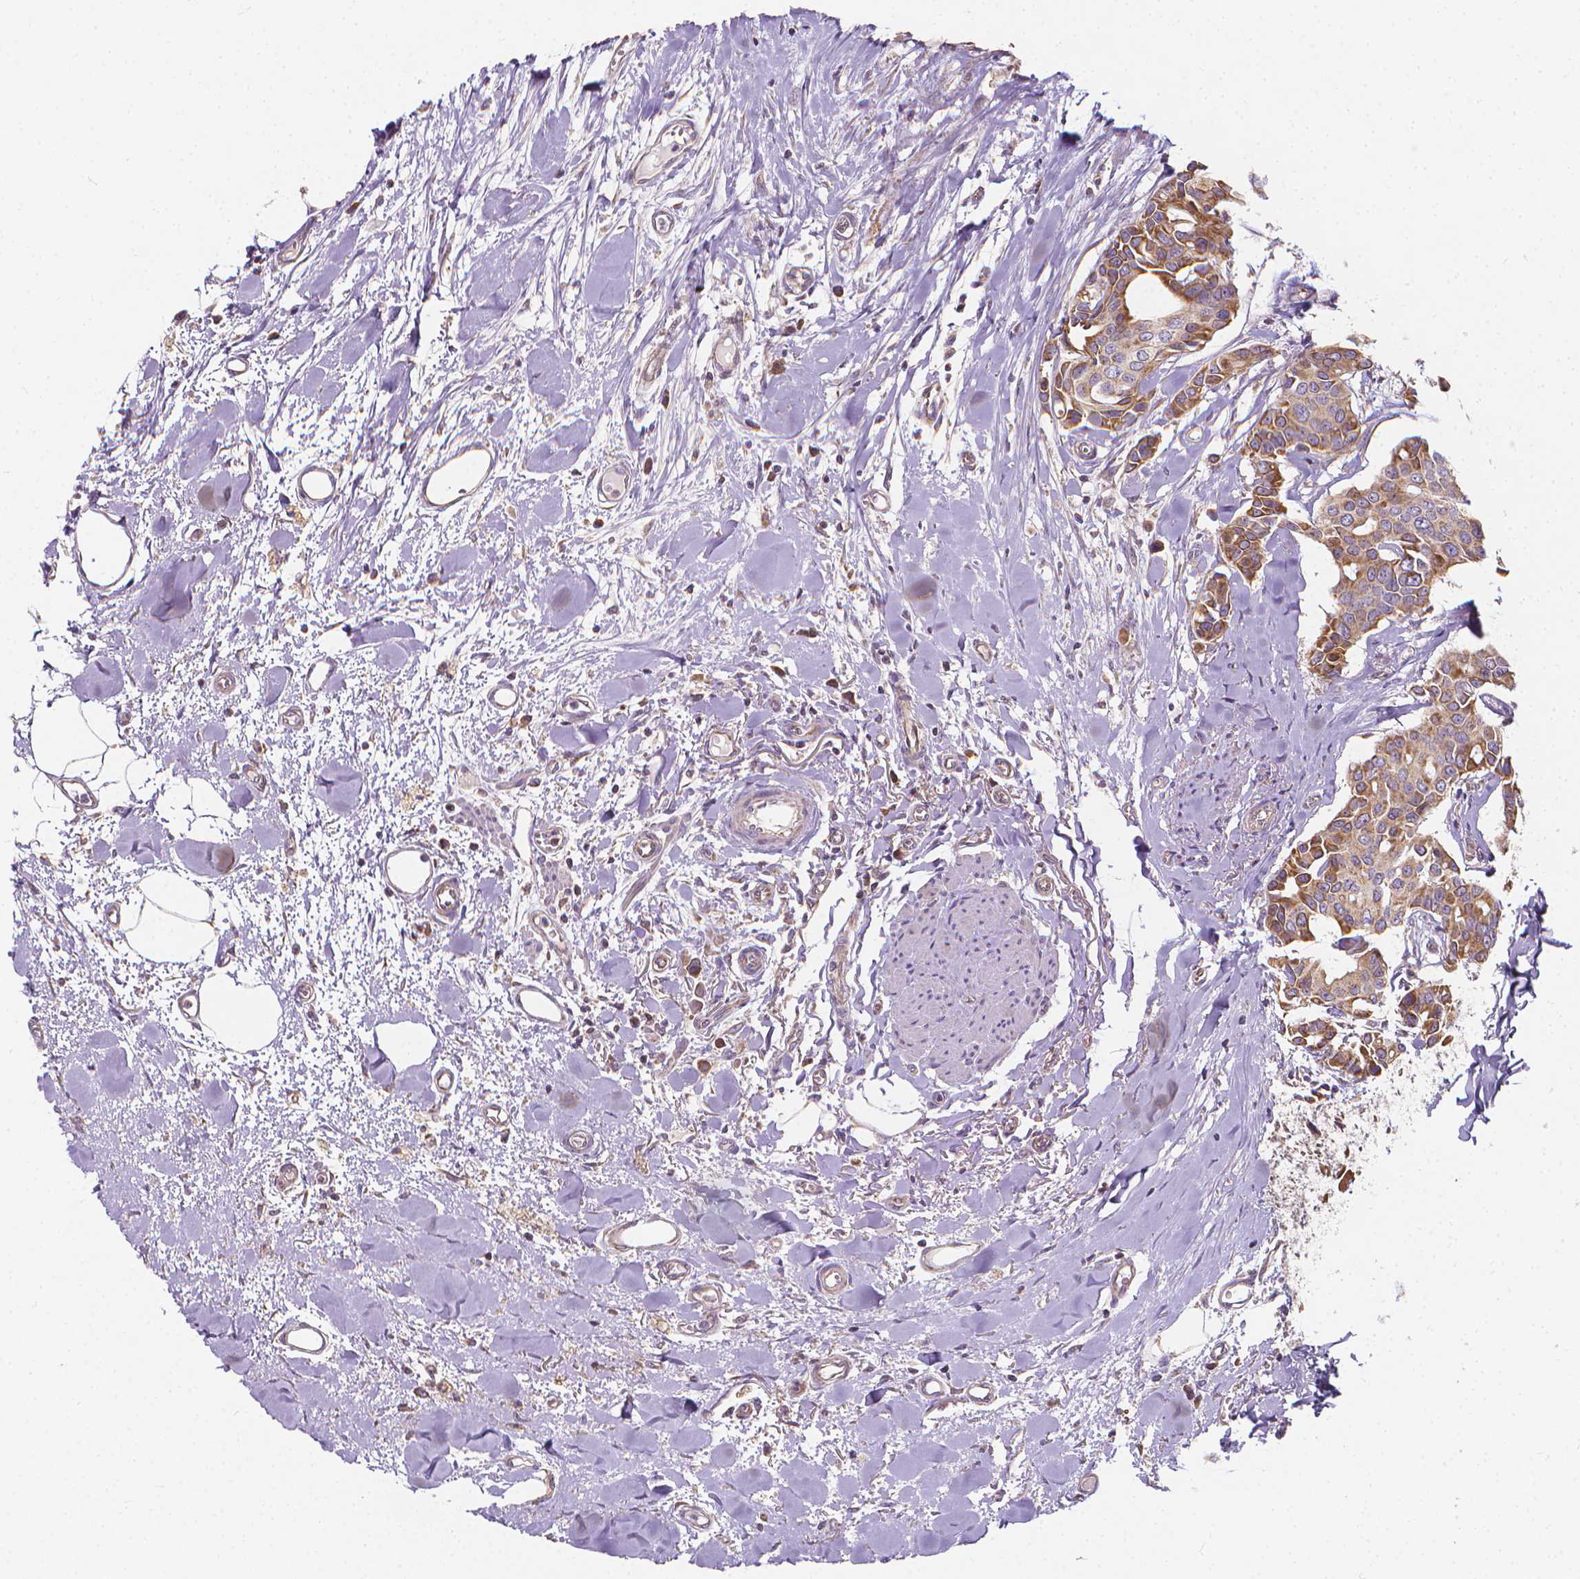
{"staining": {"intensity": "moderate", "quantity": ">75%", "location": "cytoplasmic/membranous"}, "tissue": "breast cancer", "cell_type": "Tumor cells", "image_type": "cancer", "snomed": [{"axis": "morphology", "description": "Duct carcinoma"}, {"axis": "topography", "description": "Breast"}], "caption": "IHC photomicrograph of human invasive ductal carcinoma (breast) stained for a protein (brown), which shows medium levels of moderate cytoplasmic/membranous positivity in about >75% of tumor cells.", "gene": "SNCAIP", "patient": {"sex": "female", "age": 54}}